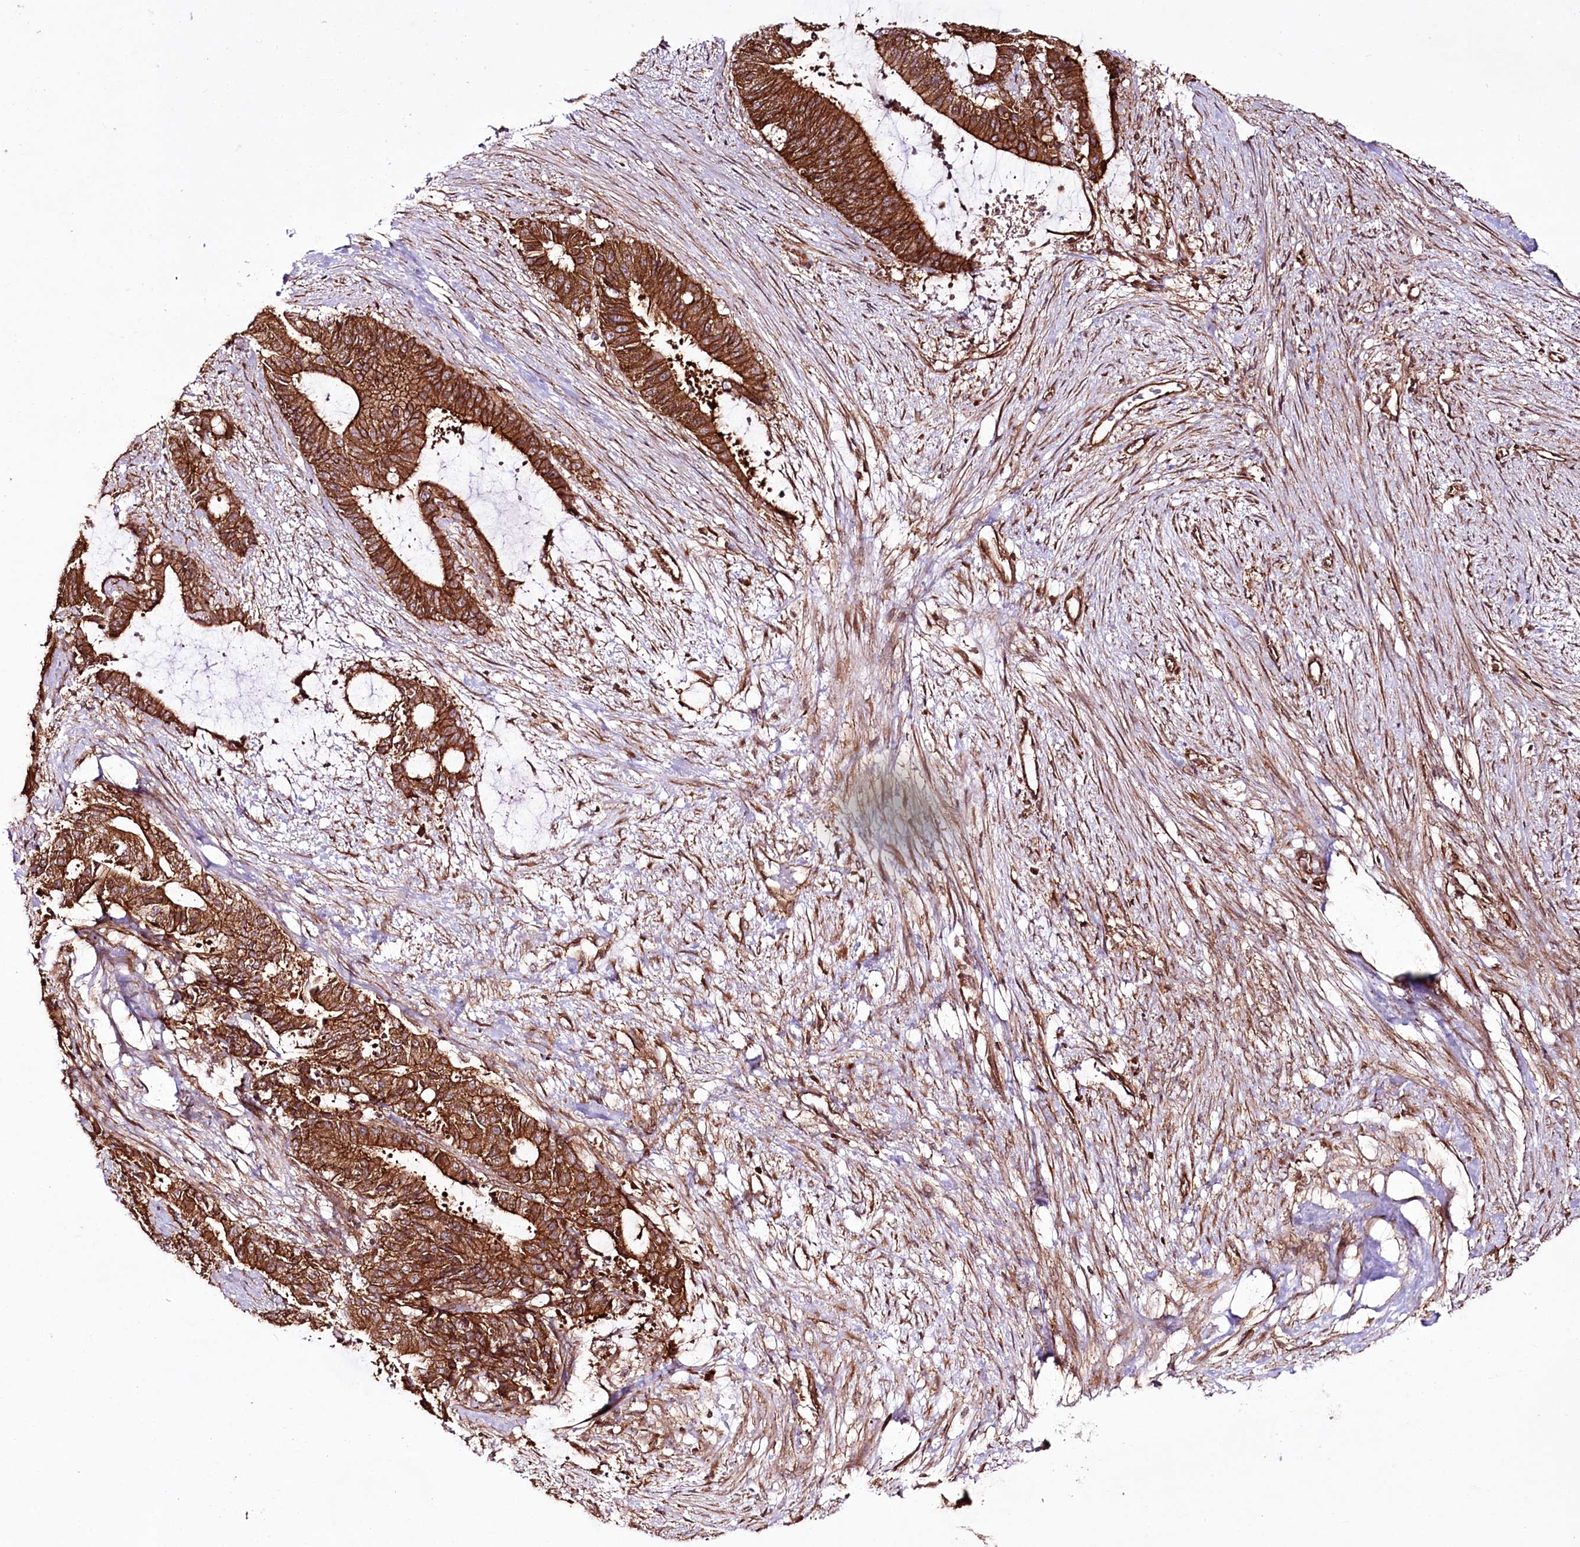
{"staining": {"intensity": "strong", "quantity": ">75%", "location": "cytoplasmic/membranous"}, "tissue": "liver cancer", "cell_type": "Tumor cells", "image_type": "cancer", "snomed": [{"axis": "morphology", "description": "Normal tissue, NOS"}, {"axis": "morphology", "description": "Cholangiocarcinoma"}, {"axis": "topography", "description": "Liver"}, {"axis": "topography", "description": "Peripheral nerve tissue"}], "caption": "IHC (DAB (3,3'-diaminobenzidine)) staining of human cholangiocarcinoma (liver) reveals strong cytoplasmic/membranous protein staining in about >75% of tumor cells.", "gene": "DHX29", "patient": {"sex": "female", "age": 73}}